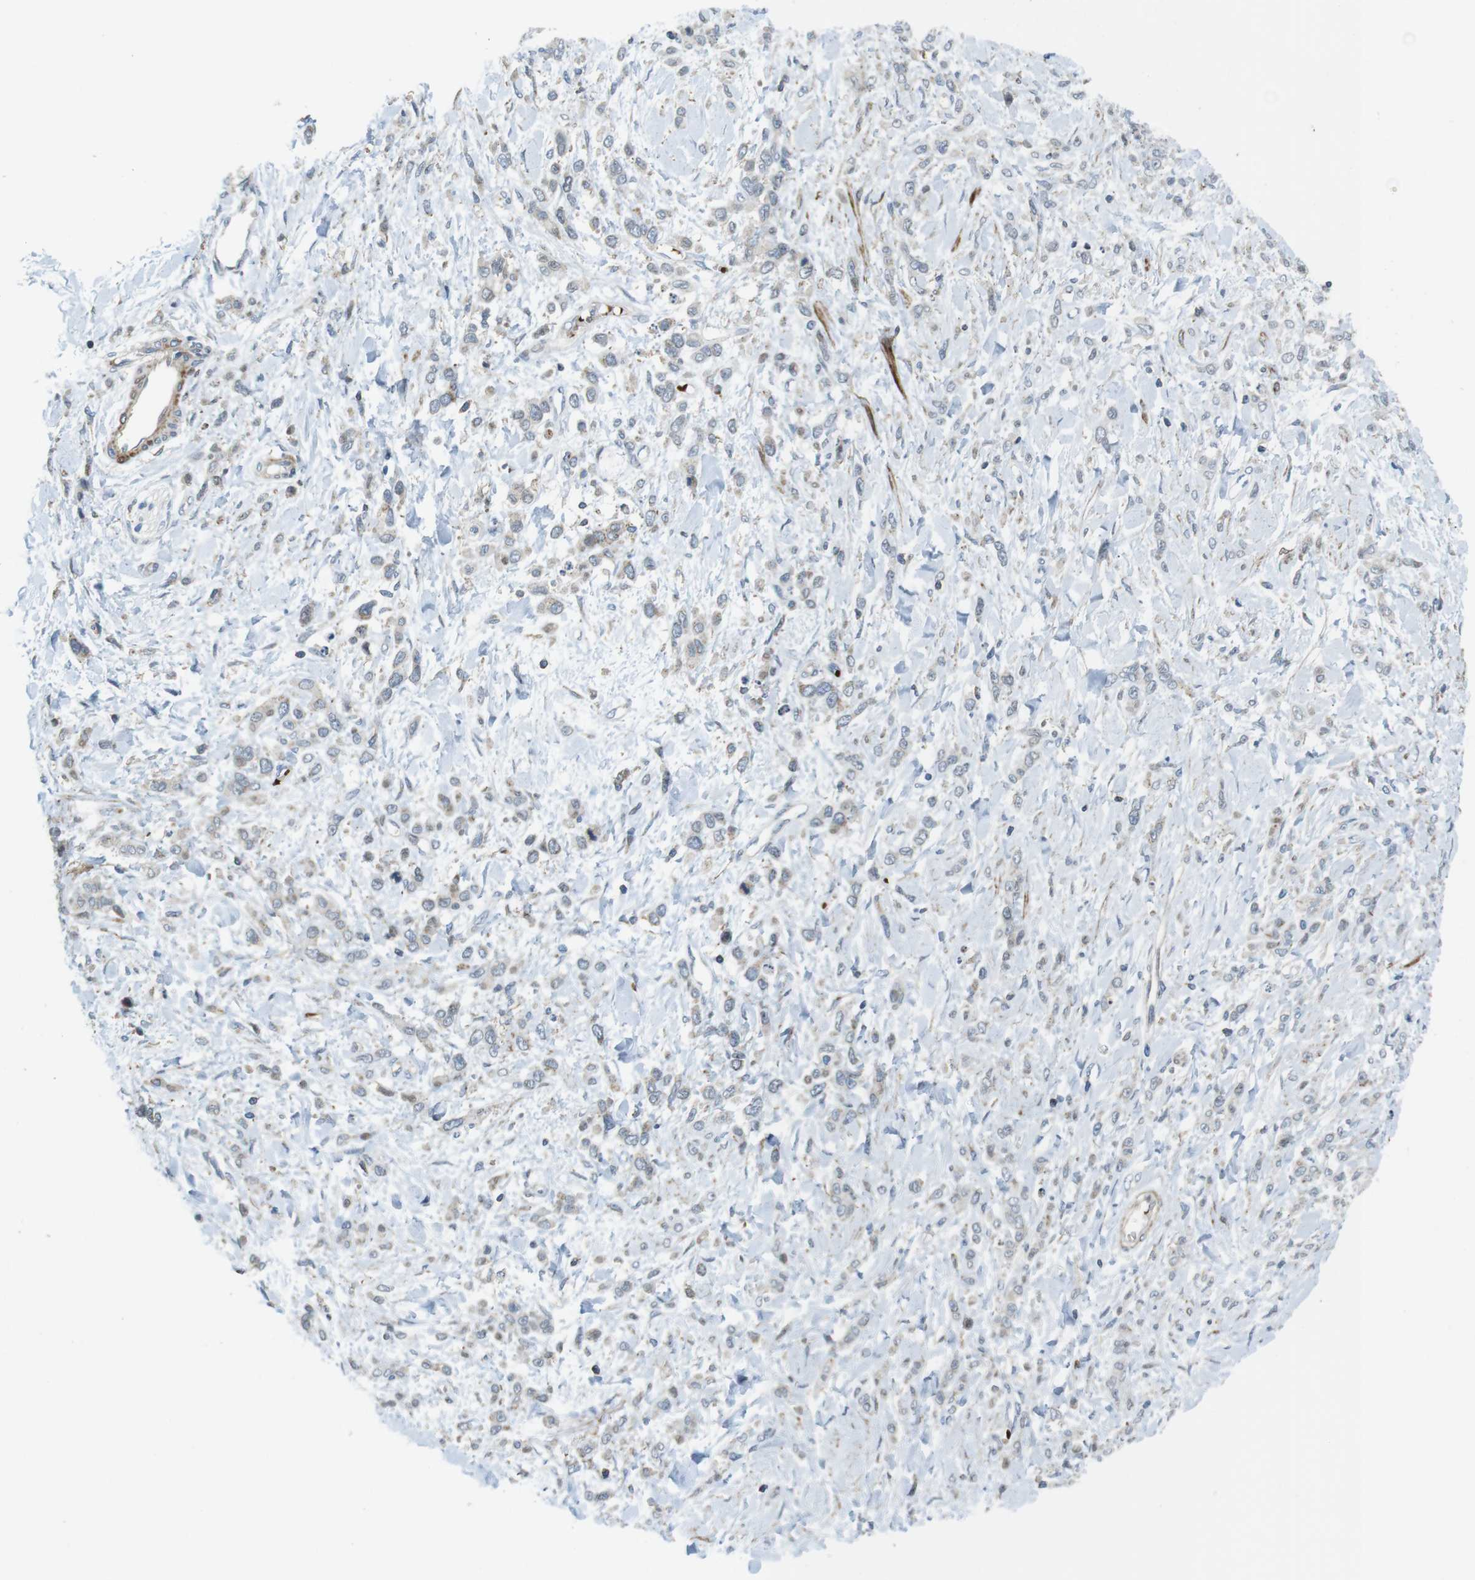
{"staining": {"intensity": "weak", "quantity": "25%-75%", "location": "cytoplasmic/membranous"}, "tissue": "stomach cancer", "cell_type": "Tumor cells", "image_type": "cancer", "snomed": [{"axis": "morphology", "description": "Normal tissue, NOS"}, {"axis": "morphology", "description": "Adenocarcinoma, NOS"}, {"axis": "topography", "description": "Stomach"}], "caption": "Adenocarcinoma (stomach) stained with a protein marker displays weak staining in tumor cells.", "gene": "CUL7", "patient": {"sex": "male", "age": 82}}